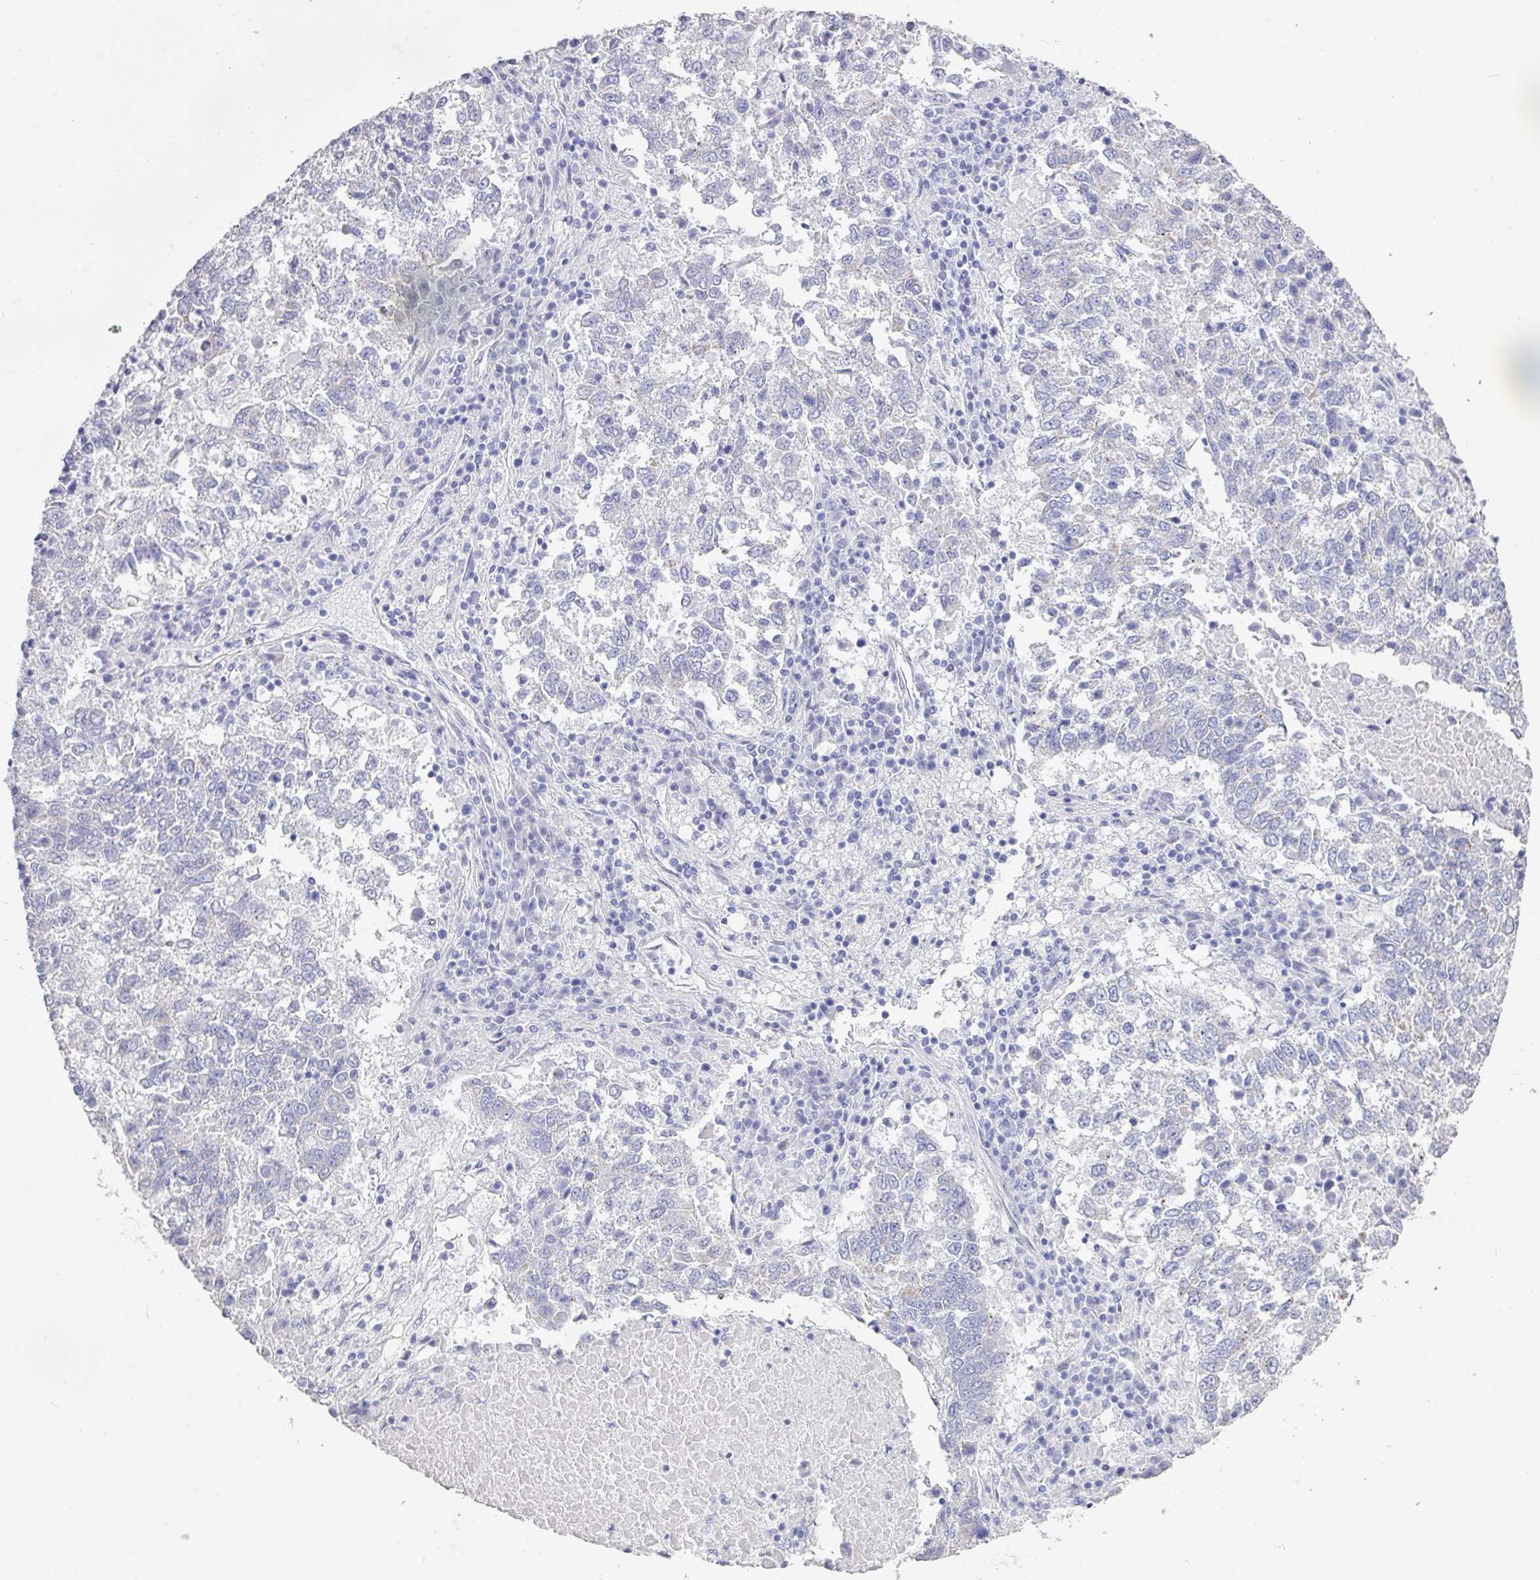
{"staining": {"intensity": "negative", "quantity": "none", "location": "none"}, "tissue": "lung cancer", "cell_type": "Tumor cells", "image_type": "cancer", "snomed": [{"axis": "morphology", "description": "Squamous cell carcinoma, NOS"}, {"axis": "topography", "description": "Lung"}], "caption": "Tumor cells are negative for brown protein staining in squamous cell carcinoma (lung).", "gene": "SETBP1", "patient": {"sex": "male", "age": 73}}